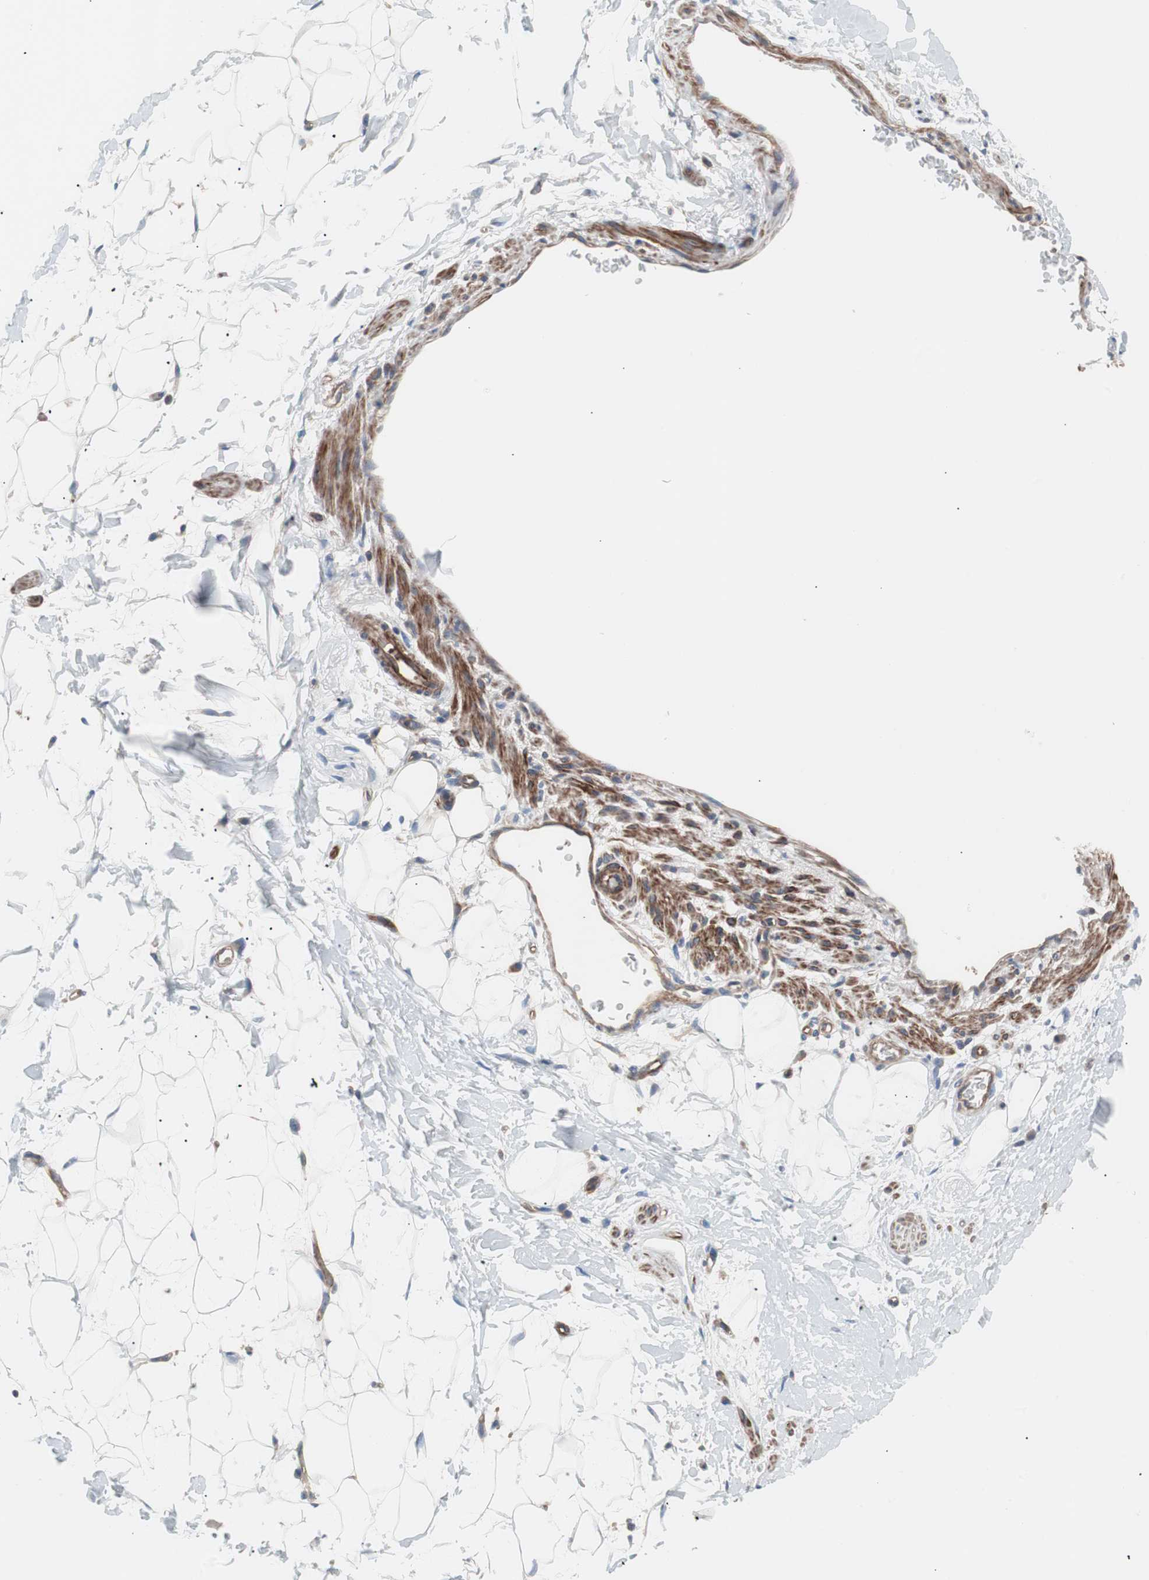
{"staining": {"intensity": "negative", "quantity": "none", "location": "none"}, "tissue": "adipose tissue", "cell_type": "Adipocytes", "image_type": "normal", "snomed": [{"axis": "morphology", "description": "Normal tissue, NOS"}, {"axis": "topography", "description": "Soft tissue"}], "caption": "Immunohistochemistry (IHC) photomicrograph of unremarkable adipose tissue: human adipose tissue stained with DAB (3,3'-diaminobenzidine) reveals no significant protein positivity in adipocytes. (DAB IHC with hematoxylin counter stain).", "gene": "GPR160", "patient": {"sex": "male", "age": 72}}